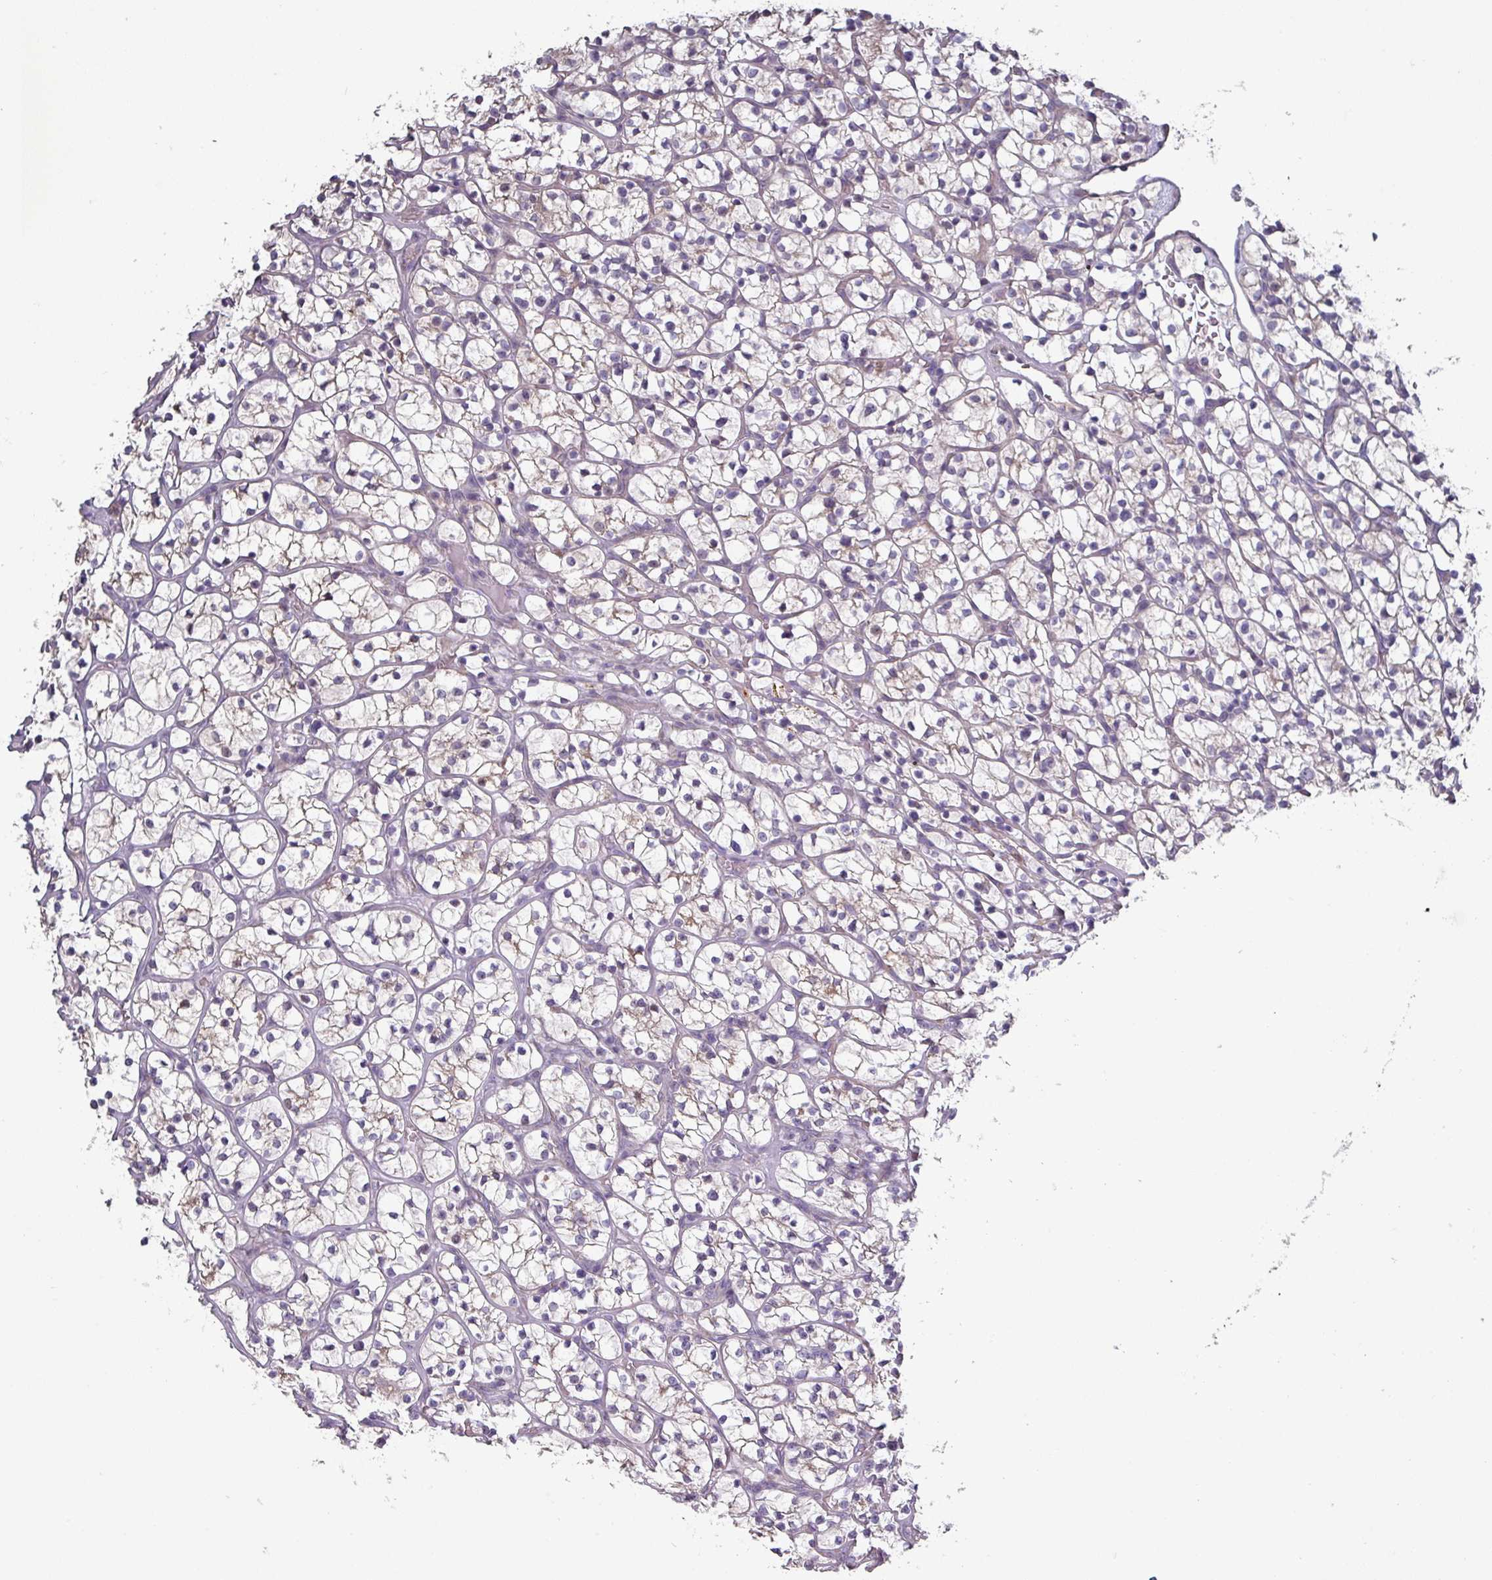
{"staining": {"intensity": "negative", "quantity": "none", "location": "none"}, "tissue": "renal cancer", "cell_type": "Tumor cells", "image_type": "cancer", "snomed": [{"axis": "morphology", "description": "Adenocarcinoma, NOS"}, {"axis": "topography", "description": "Kidney"}], "caption": "Micrograph shows no protein positivity in tumor cells of renal adenocarcinoma tissue.", "gene": "PRAMEF8", "patient": {"sex": "female", "age": 64}}